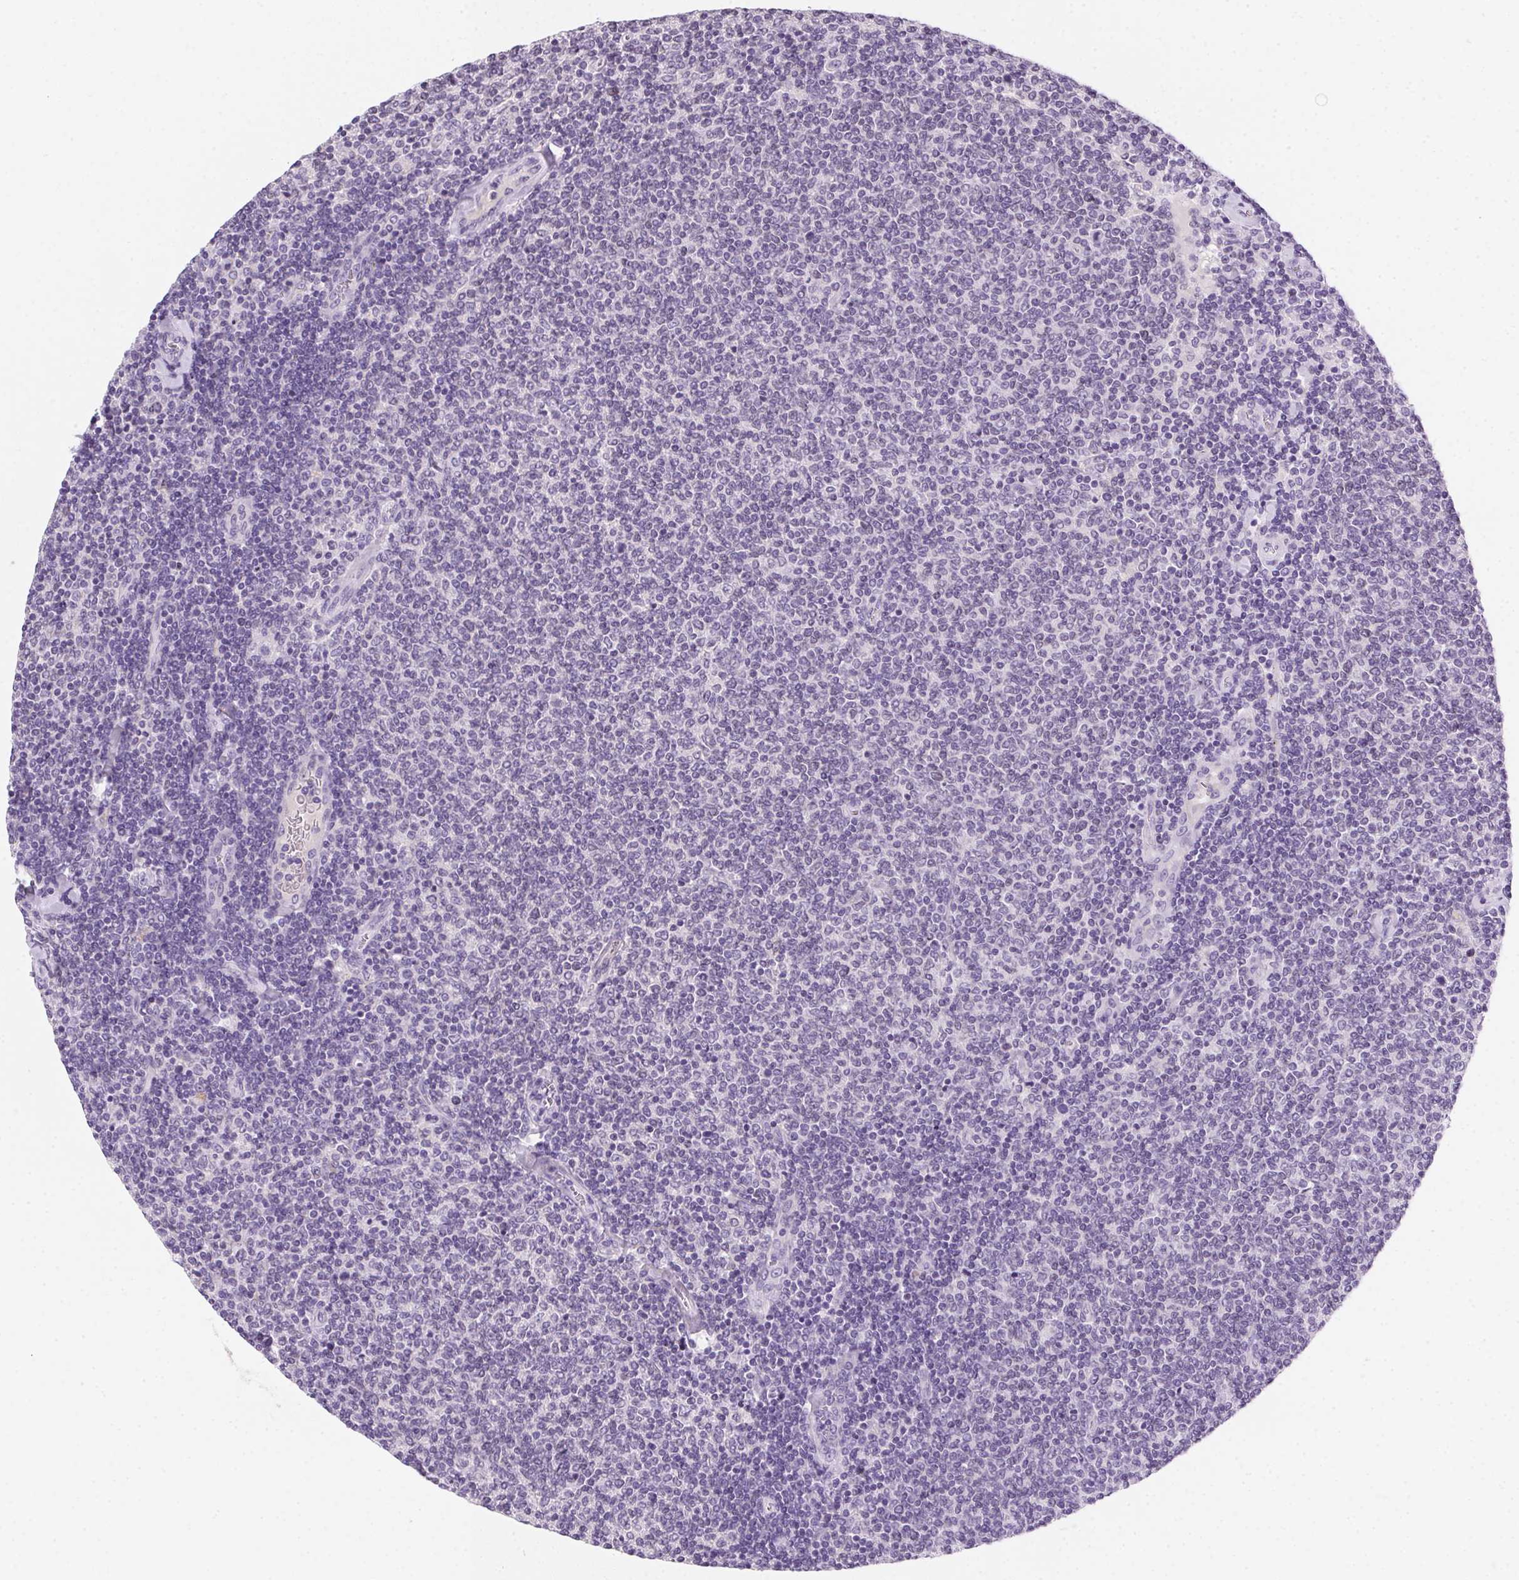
{"staining": {"intensity": "negative", "quantity": "none", "location": "none"}, "tissue": "lymphoma", "cell_type": "Tumor cells", "image_type": "cancer", "snomed": [{"axis": "morphology", "description": "Malignant lymphoma, non-Hodgkin's type, Low grade"}, {"axis": "topography", "description": "Lymph node"}], "caption": "Human malignant lymphoma, non-Hodgkin's type (low-grade) stained for a protein using immunohistochemistry demonstrates no positivity in tumor cells.", "gene": "SSTR4", "patient": {"sex": "male", "age": 52}}